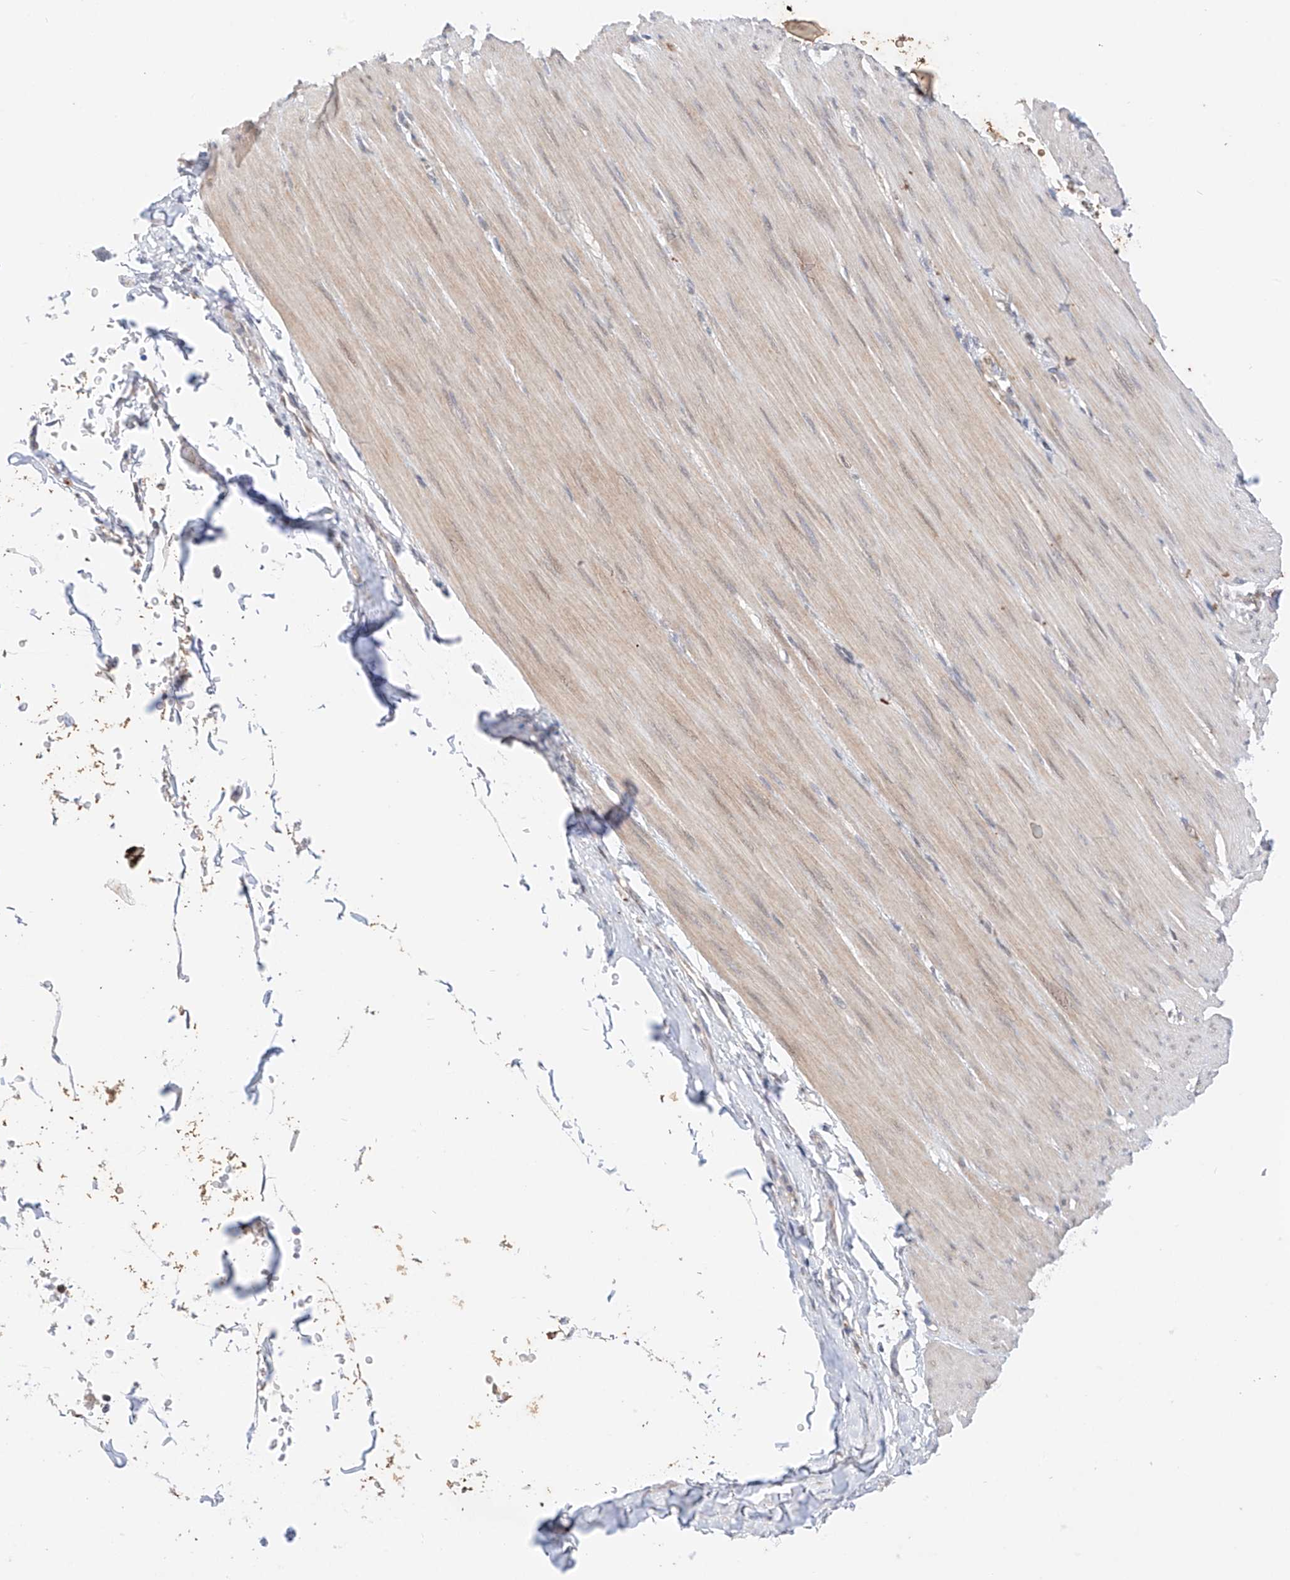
{"staining": {"intensity": "weak", "quantity": "25%-75%", "location": "cytoplasmic/membranous"}, "tissue": "smooth muscle", "cell_type": "Smooth muscle cells", "image_type": "normal", "snomed": [{"axis": "morphology", "description": "Normal tissue, NOS"}, {"axis": "morphology", "description": "Adenocarcinoma, NOS"}, {"axis": "topography", "description": "Colon"}, {"axis": "topography", "description": "Peripheral nerve tissue"}], "caption": "The immunohistochemical stain shows weak cytoplasmic/membranous staining in smooth muscle cells of normal smooth muscle. Using DAB (3,3'-diaminobenzidine) (brown) and hematoxylin (blue) stains, captured at high magnification using brightfield microscopy.", "gene": "GCNT1", "patient": {"sex": "male", "age": 14}}